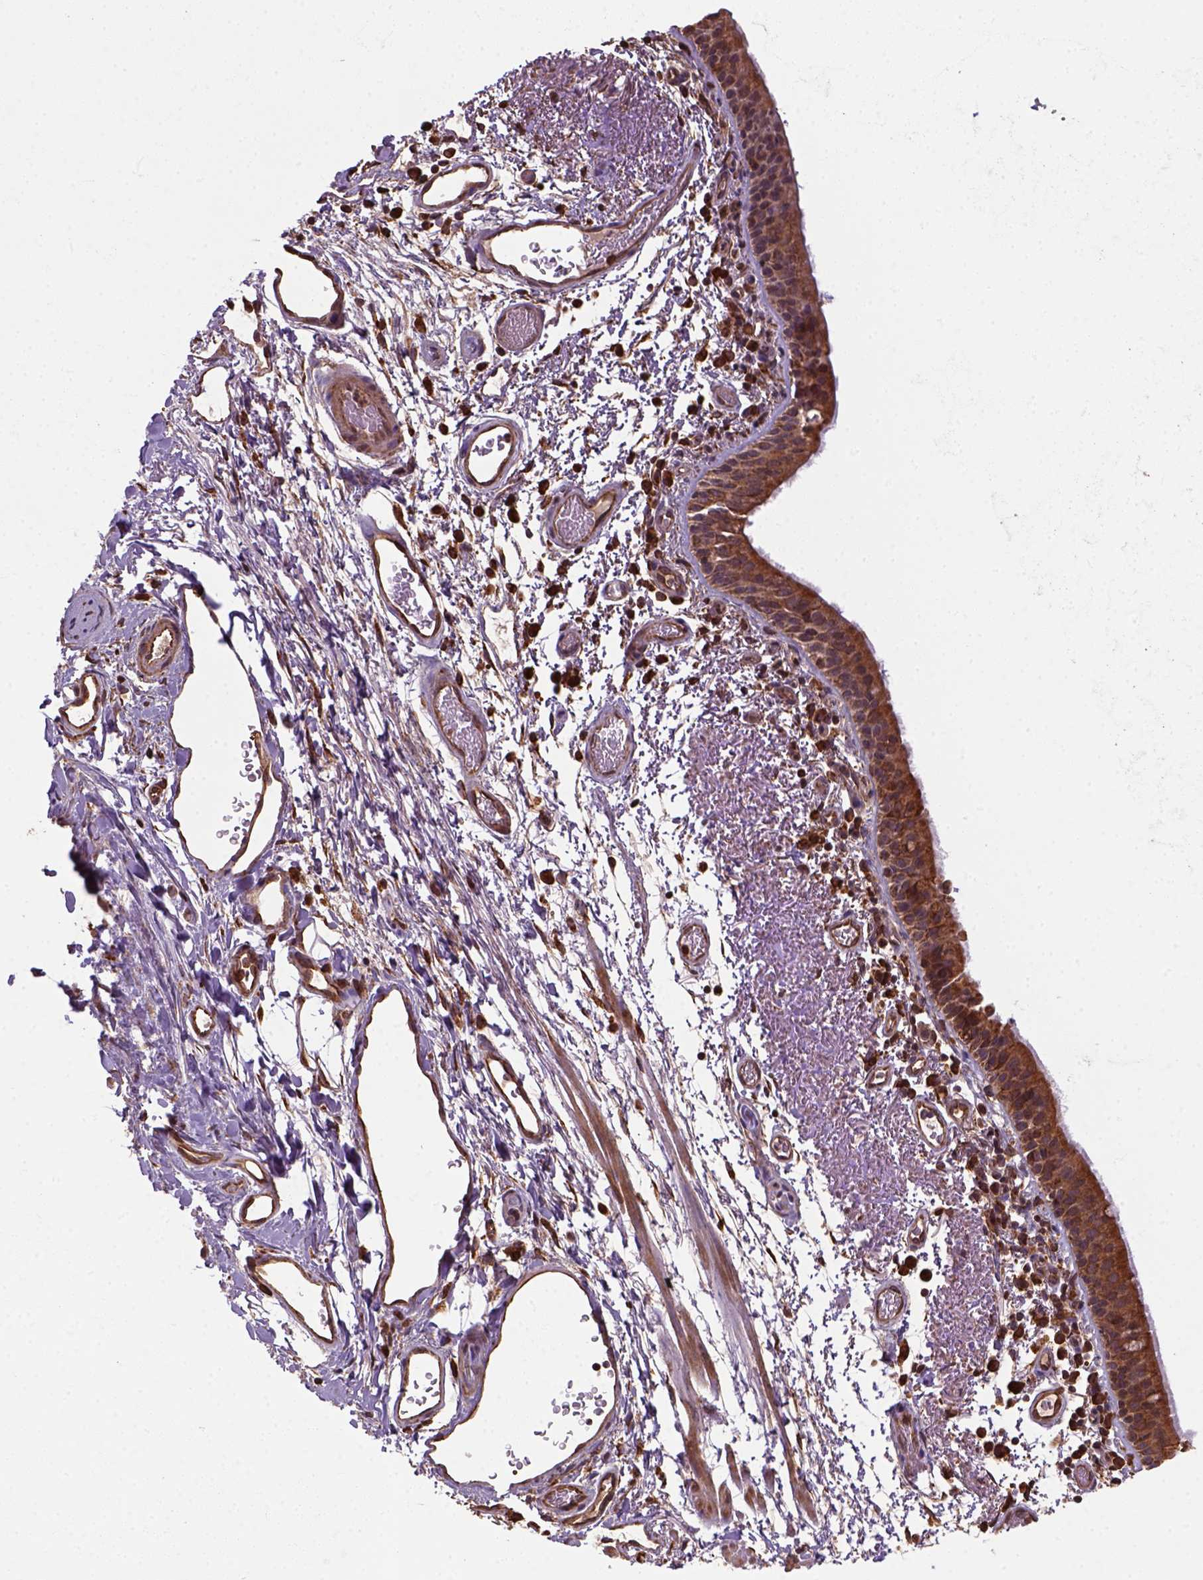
{"staining": {"intensity": "strong", "quantity": ">75%", "location": "cytoplasmic/membranous"}, "tissue": "bronchus", "cell_type": "Respiratory epithelial cells", "image_type": "normal", "snomed": [{"axis": "morphology", "description": "Normal tissue, NOS"}, {"axis": "morphology", "description": "Adenocarcinoma, NOS"}, {"axis": "topography", "description": "Bronchus"}], "caption": "The immunohistochemical stain shows strong cytoplasmic/membranous expression in respiratory epithelial cells of benign bronchus.", "gene": "MAPK8IP3", "patient": {"sex": "male", "age": 68}}